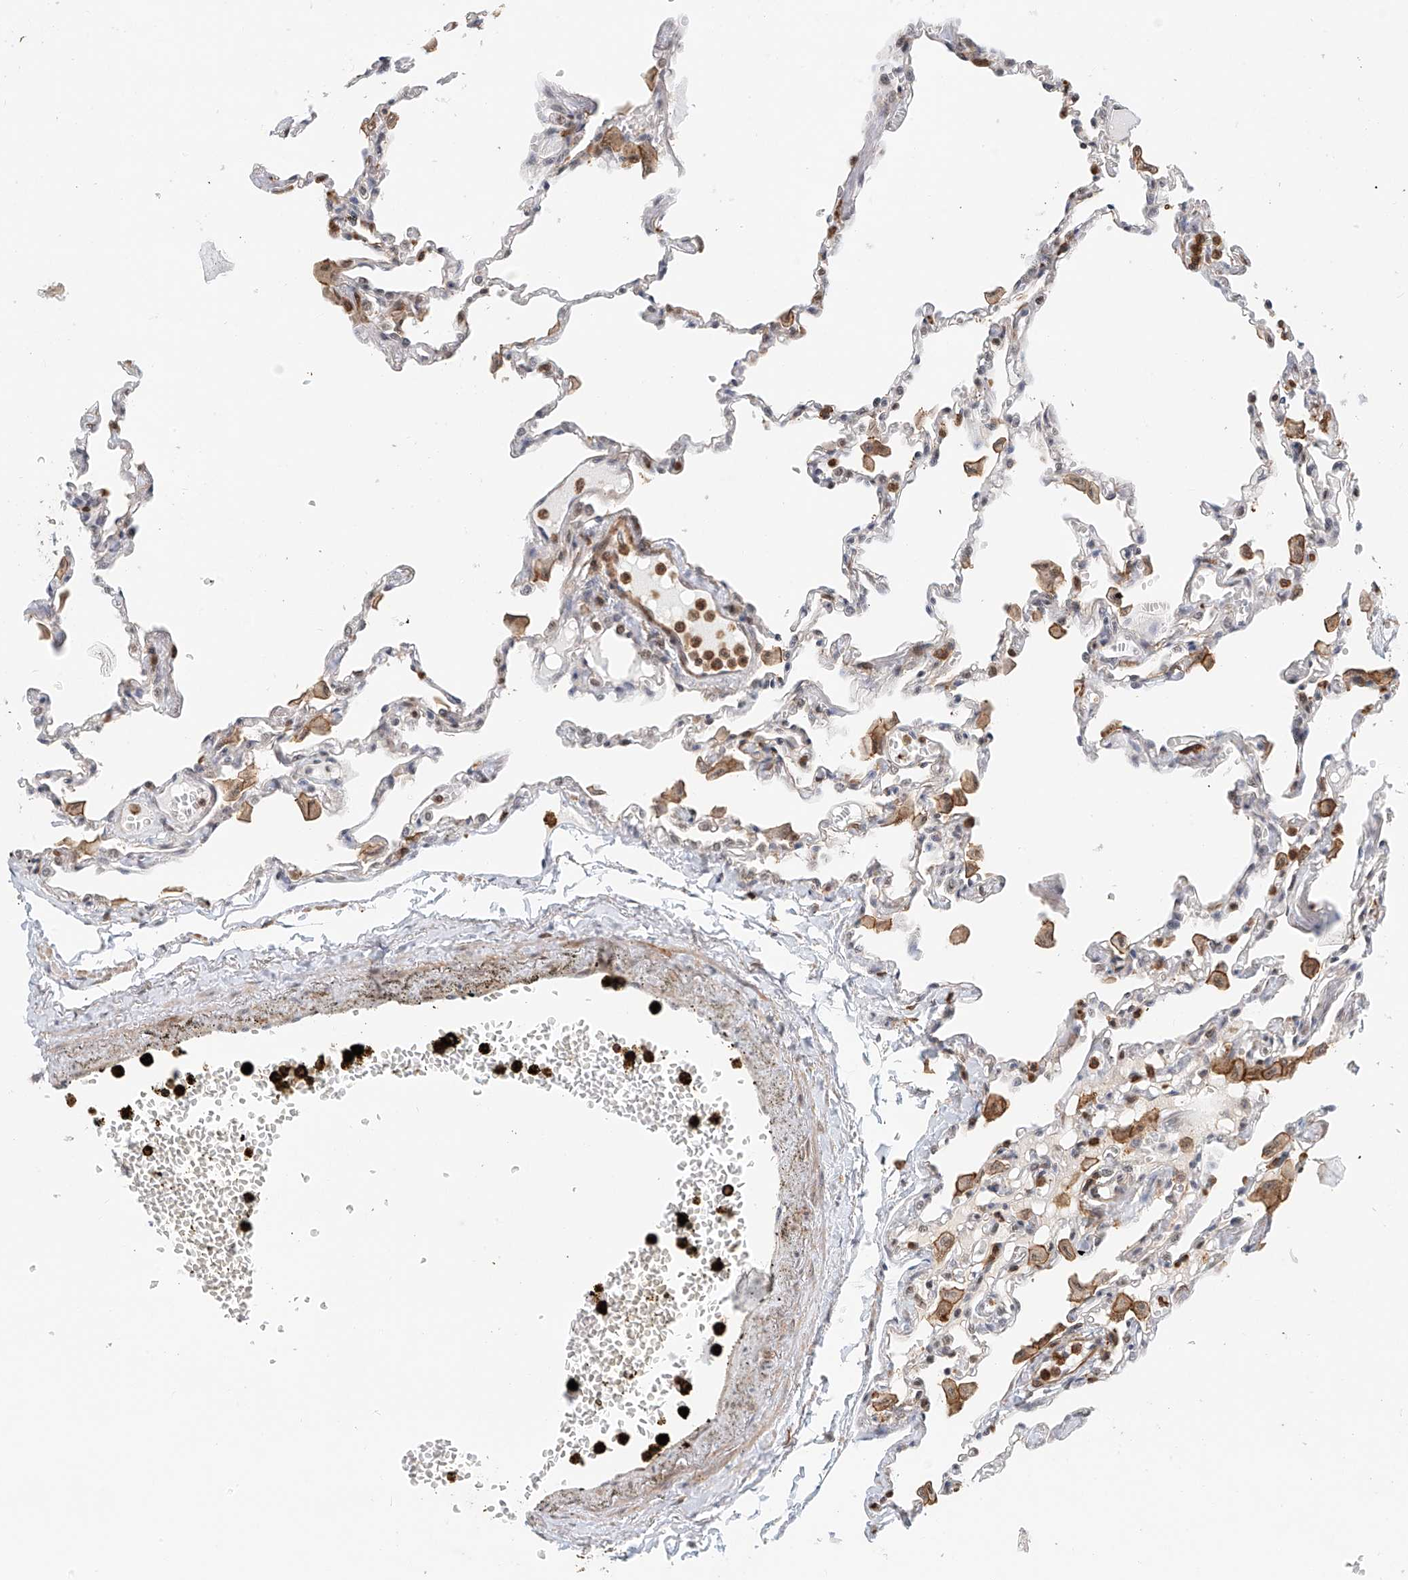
{"staining": {"intensity": "strong", "quantity": "25%-75%", "location": "cytoplasmic/membranous"}, "tissue": "lung", "cell_type": "Alveolar cells", "image_type": "normal", "snomed": [{"axis": "morphology", "description": "Normal tissue, NOS"}, {"axis": "topography", "description": "Bronchus"}, {"axis": "topography", "description": "Lung"}], "caption": "Immunohistochemical staining of normal lung displays 25%-75% levels of strong cytoplasmic/membranous protein positivity in about 25%-75% of alveolar cells.", "gene": "MICAL1", "patient": {"sex": "female", "age": 49}}